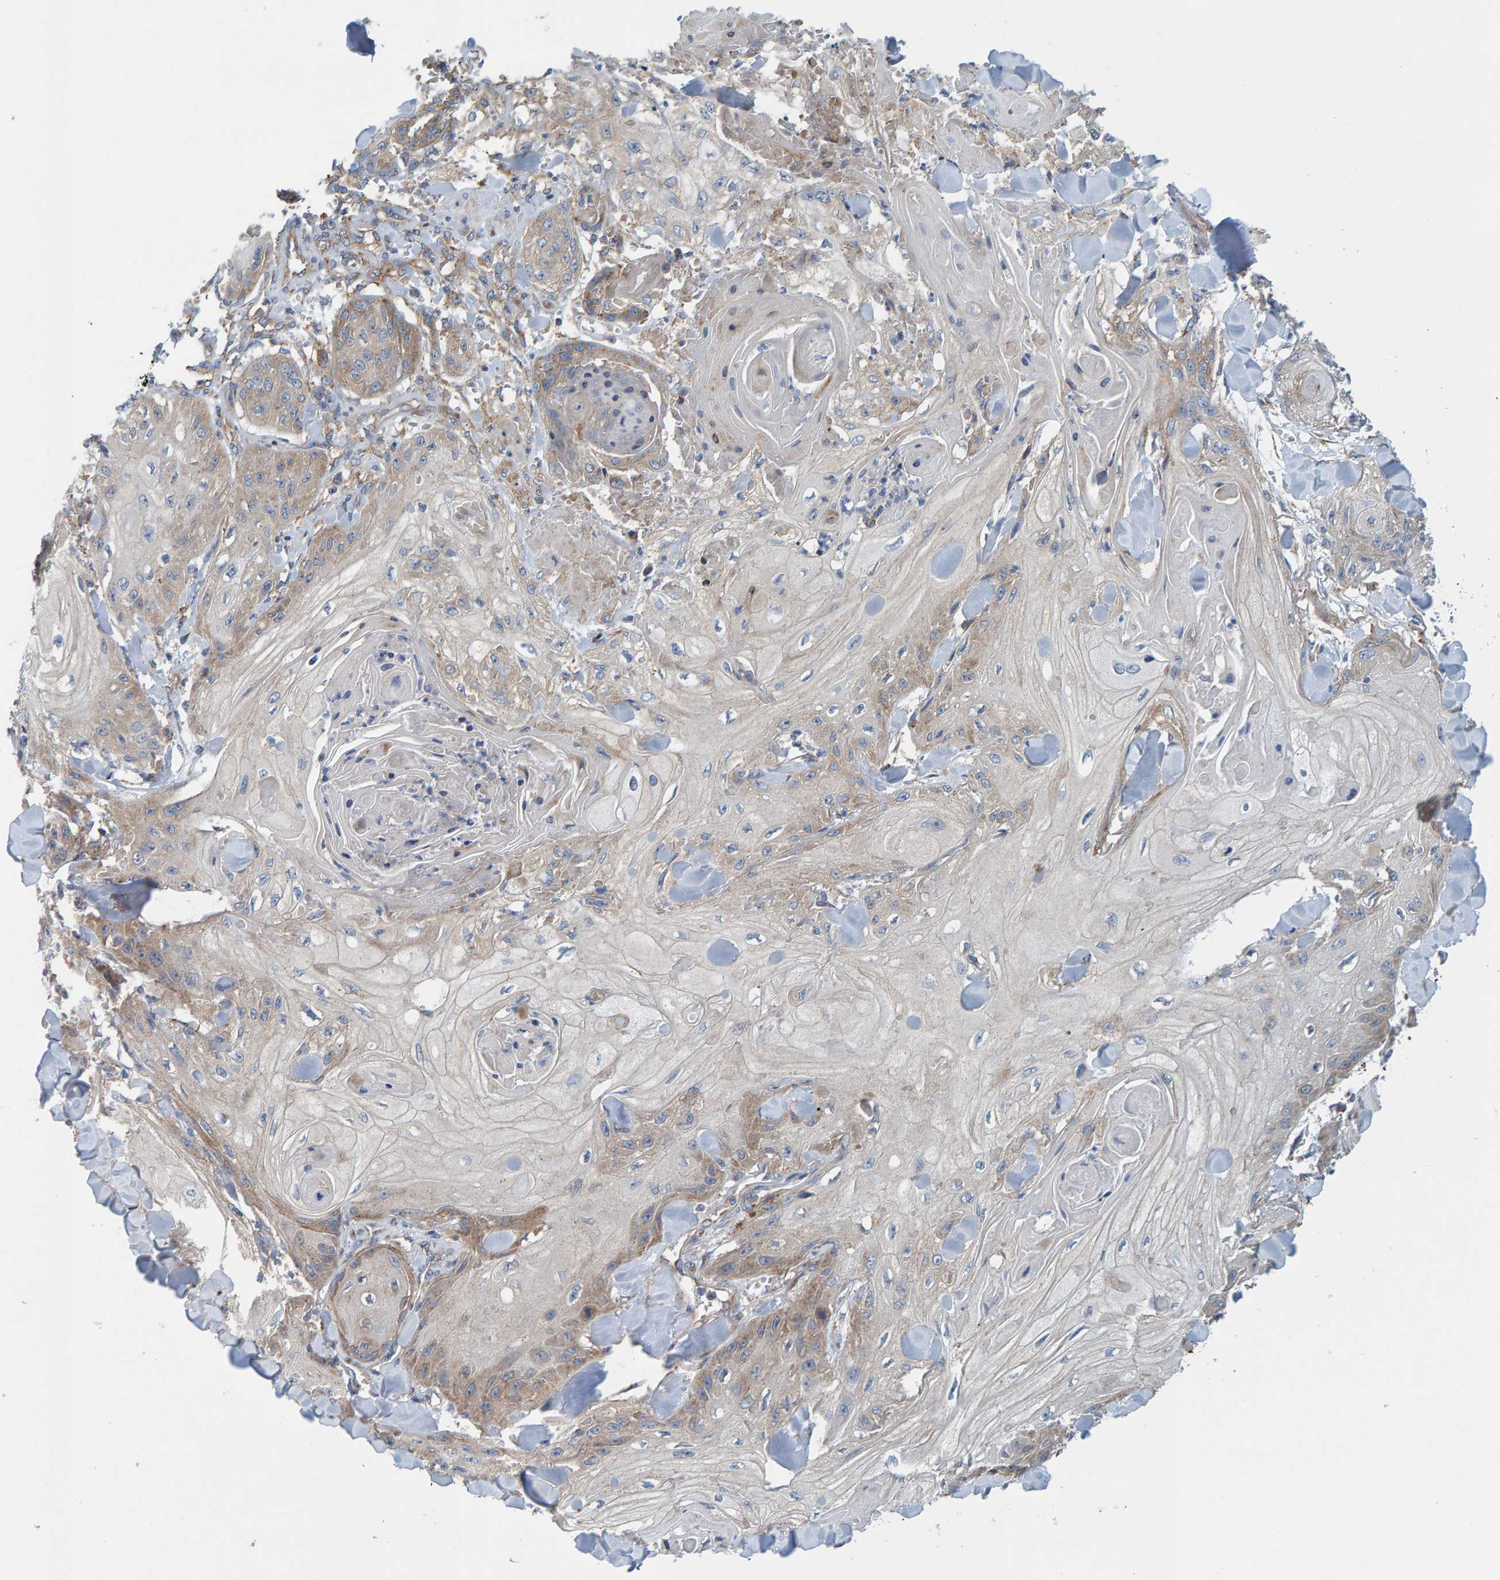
{"staining": {"intensity": "weak", "quantity": "<25%", "location": "cytoplasmic/membranous"}, "tissue": "skin cancer", "cell_type": "Tumor cells", "image_type": "cancer", "snomed": [{"axis": "morphology", "description": "Squamous cell carcinoma, NOS"}, {"axis": "topography", "description": "Skin"}], "caption": "Histopathology image shows no protein expression in tumor cells of skin cancer tissue. (DAB immunohistochemistry (IHC), high magnification).", "gene": "MKLN1", "patient": {"sex": "male", "age": 74}}